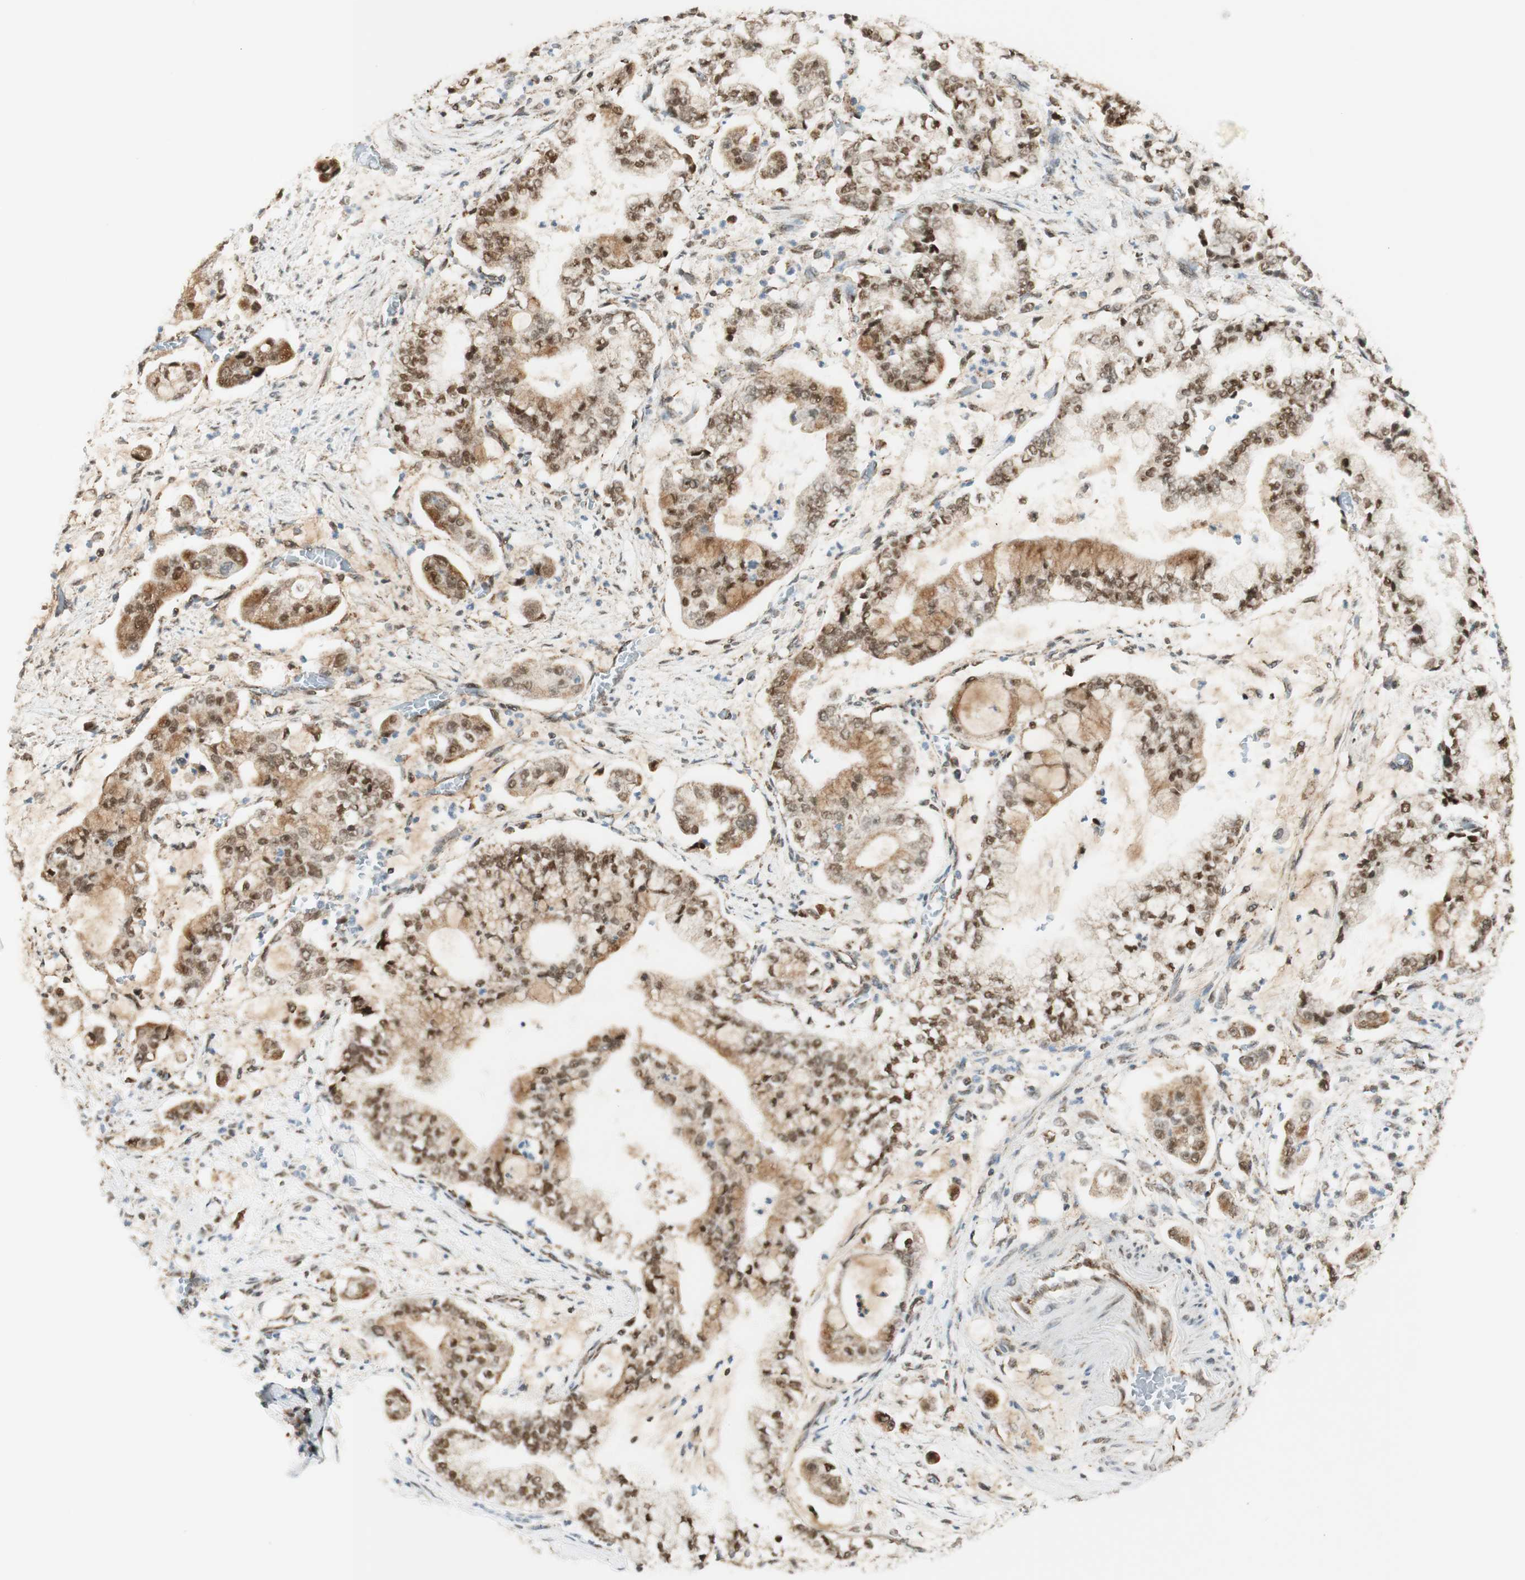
{"staining": {"intensity": "moderate", "quantity": ">75%", "location": "cytoplasmic/membranous,nuclear"}, "tissue": "stomach cancer", "cell_type": "Tumor cells", "image_type": "cancer", "snomed": [{"axis": "morphology", "description": "Adenocarcinoma, NOS"}, {"axis": "topography", "description": "Stomach"}], "caption": "Immunohistochemical staining of stomach cancer (adenocarcinoma) displays medium levels of moderate cytoplasmic/membranous and nuclear staining in approximately >75% of tumor cells. The protein of interest is stained brown, and the nuclei are stained in blue (DAB (3,3'-diaminobenzidine) IHC with brightfield microscopy, high magnification).", "gene": "ZNF782", "patient": {"sex": "male", "age": 76}}